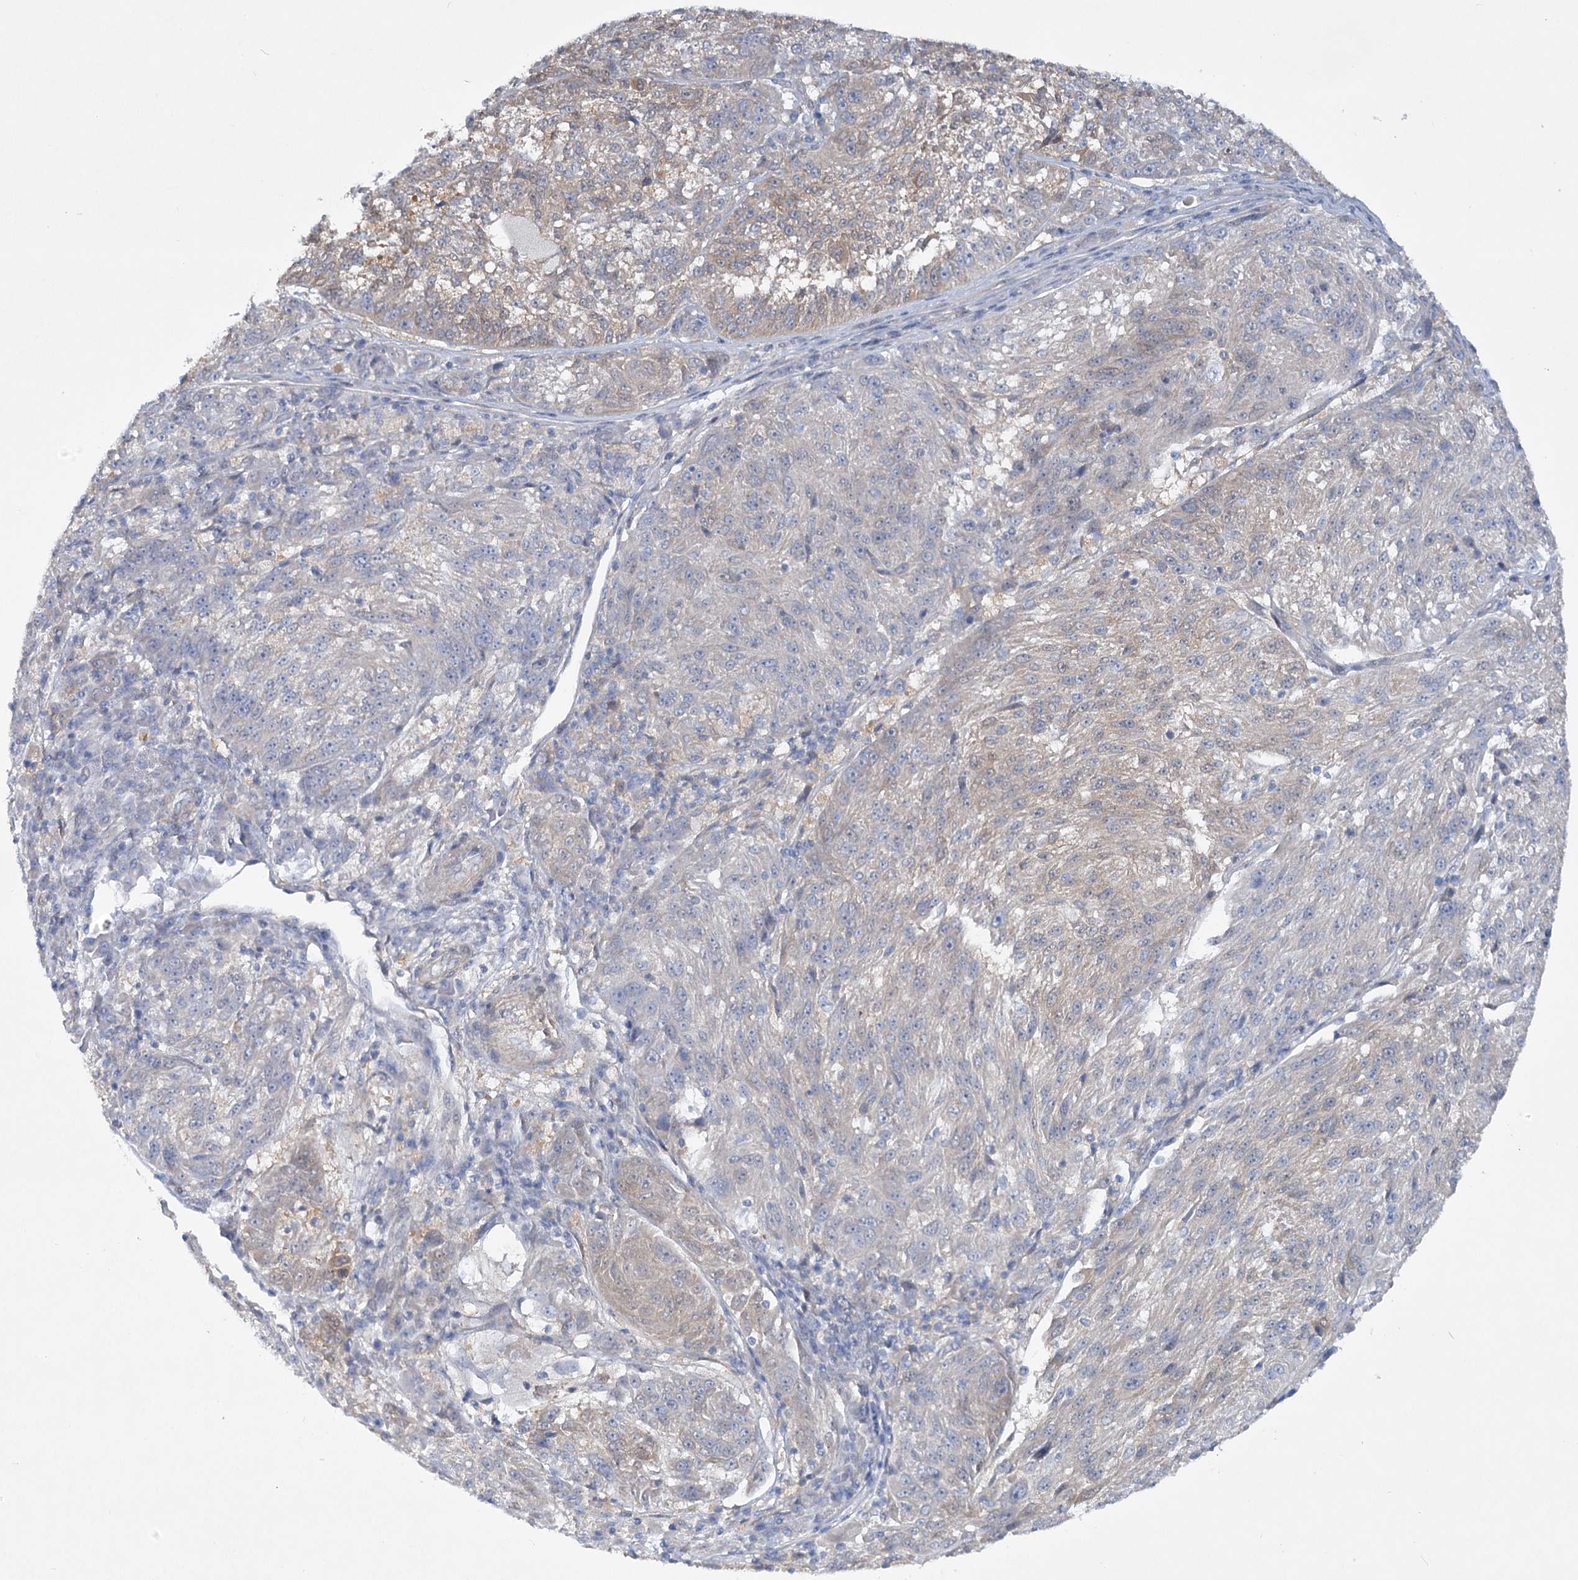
{"staining": {"intensity": "weak", "quantity": "25%-75%", "location": "cytoplasmic/membranous"}, "tissue": "melanoma", "cell_type": "Tumor cells", "image_type": "cancer", "snomed": [{"axis": "morphology", "description": "Malignant melanoma, NOS"}, {"axis": "topography", "description": "Skin"}], "caption": "The image reveals a brown stain indicating the presence of a protein in the cytoplasmic/membranous of tumor cells in melanoma.", "gene": "AAMDC", "patient": {"sex": "male", "age": 53}}